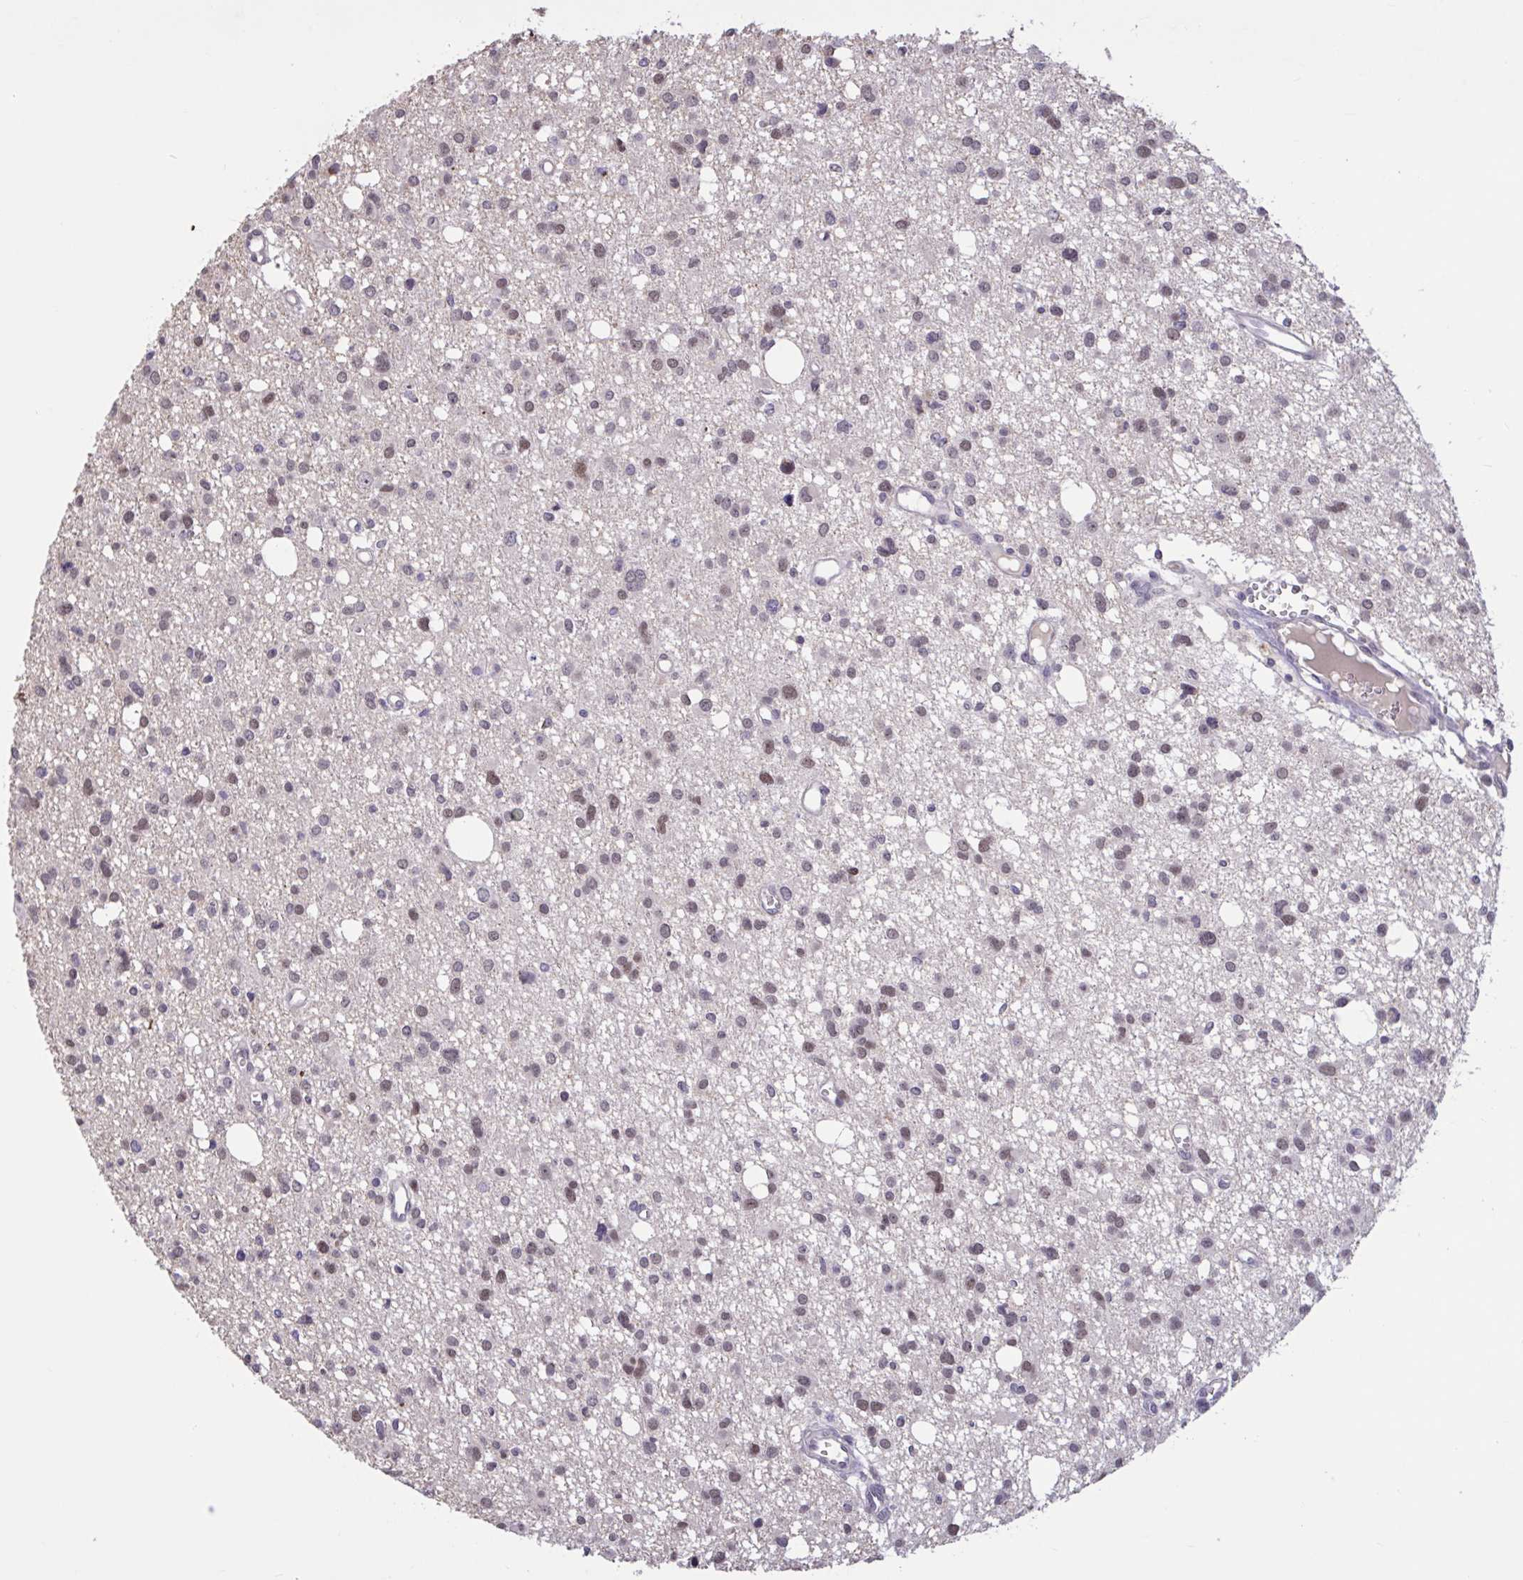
{"staining": {"intensity": "moderate", "quantity": "<25%", "location": "nuclear"}, "tissue": "glioma", "cell_type": "Tumor cells", "image_type": "cancer", "snomed": [{"axis": "morphology", "description": "Glioma, malignant, High grade"}, {"axis": "topography", "description": "Brain"}], "caption": "IHC (DAB) staining of high-grade glioma (malignant) shows moderate nuclear protein expression in about <25% of tumor cells. Using DAB (3,3'-diaminobenzidine) (brown) and hematoxylin (blue) stains, captured at high magnification using brightfield microscopy.", "gene": "ZNF414", "patient": {"sex": "male", "age": 23}}